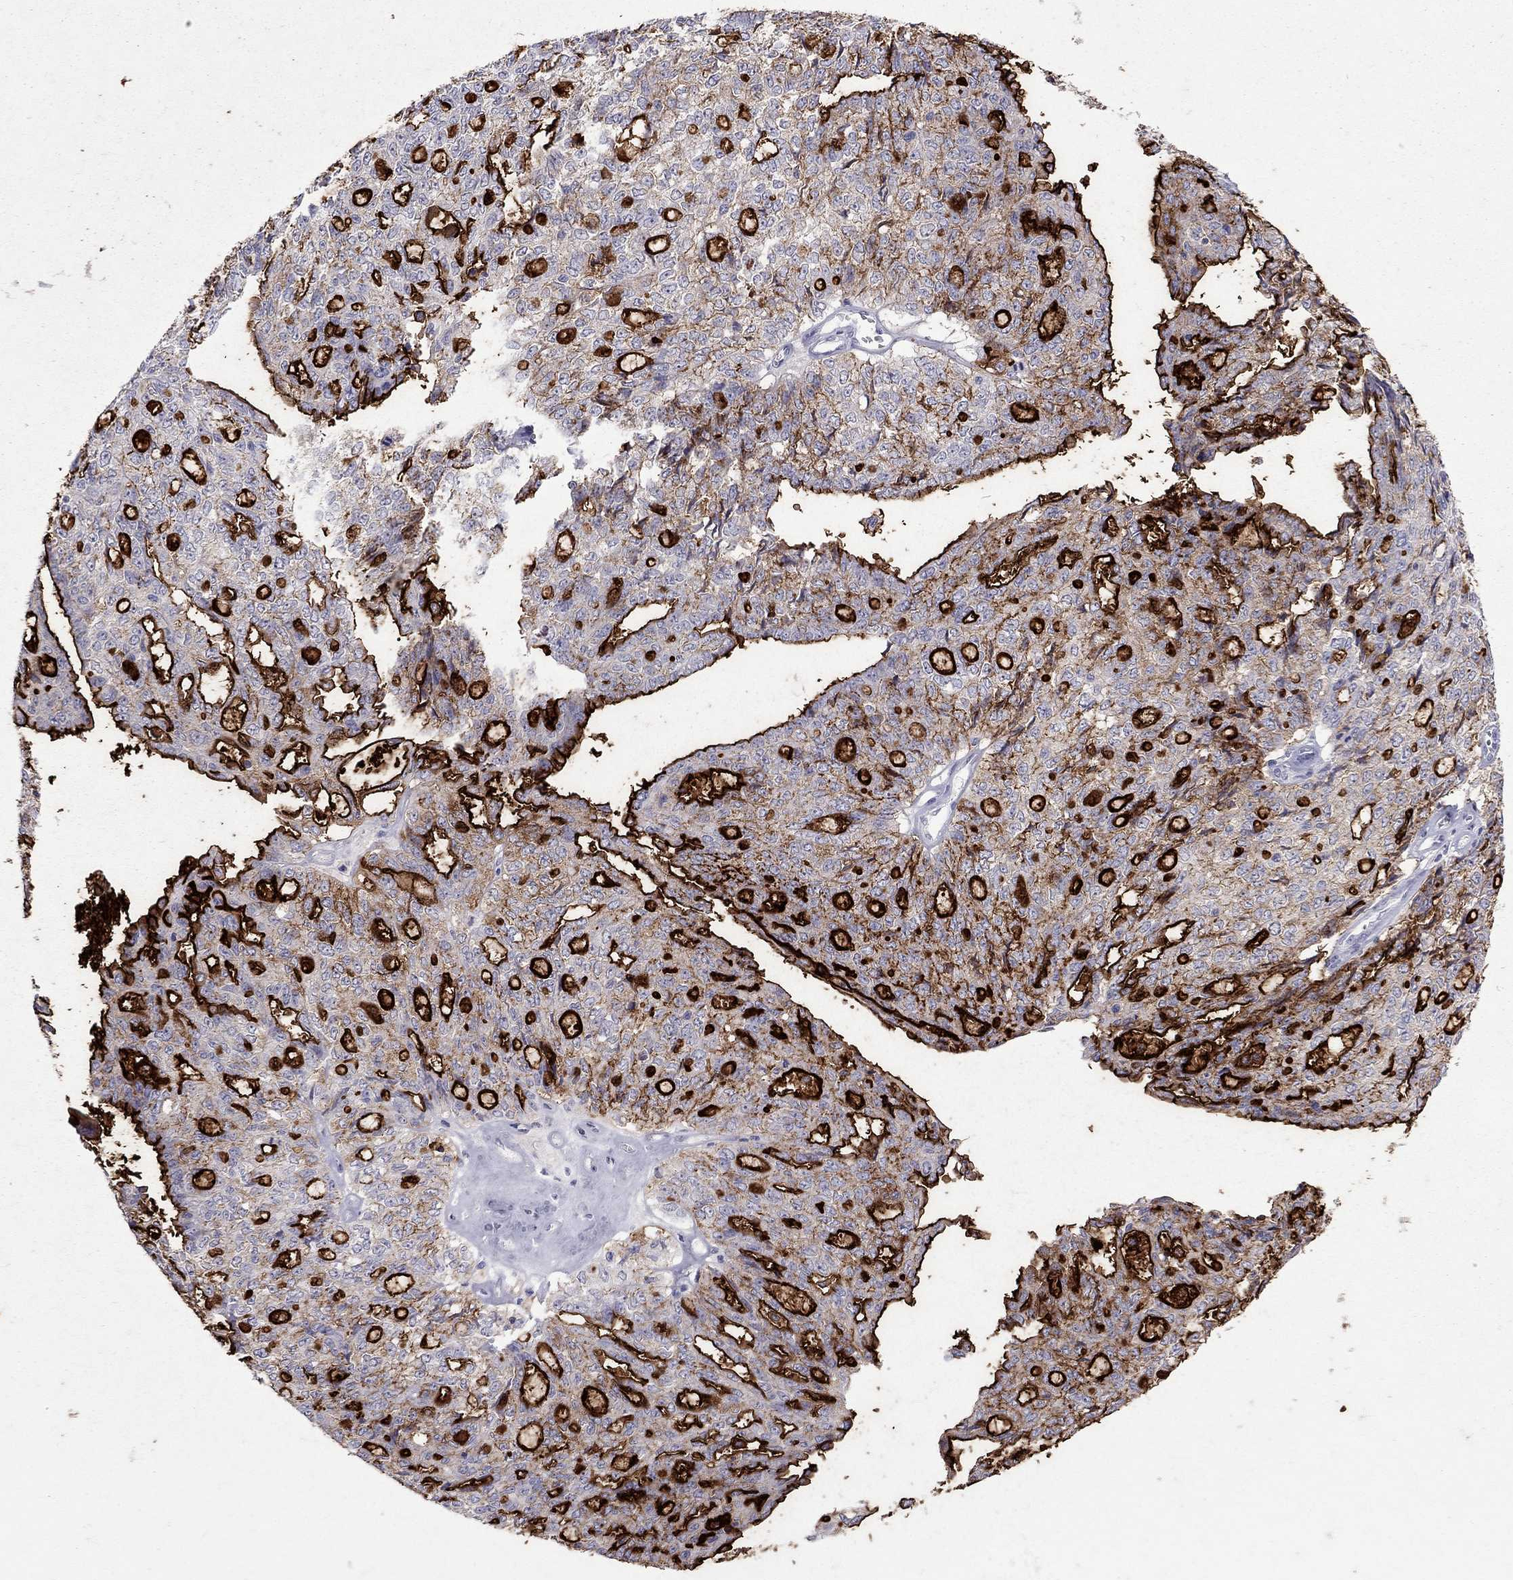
{"staining": {"intensity": "strong", "quantity": ">75%", "location": "cytoplasmic/membranous"}, "tissue": "ovarian cancer", "cell_type": "Tumor cells", "image_type": "cancer", "snomed": [{"axis": "morphology", "description": "Cystadenocarcinoma, serous, NOS"}, {"axis": "topography", "description": "Ovary"}], "caption": "The histopathology image demonstrates immunohistochemical staining of serous cystadenocarcinoma (ovarian). There is strong cytoplasmic/membranous staining is present in about >75% of tumor cells. (IHC, brightfield microscopy, high magnification).", "gene": "MUC16", "patient": {"sex": "female", "age": 71}}